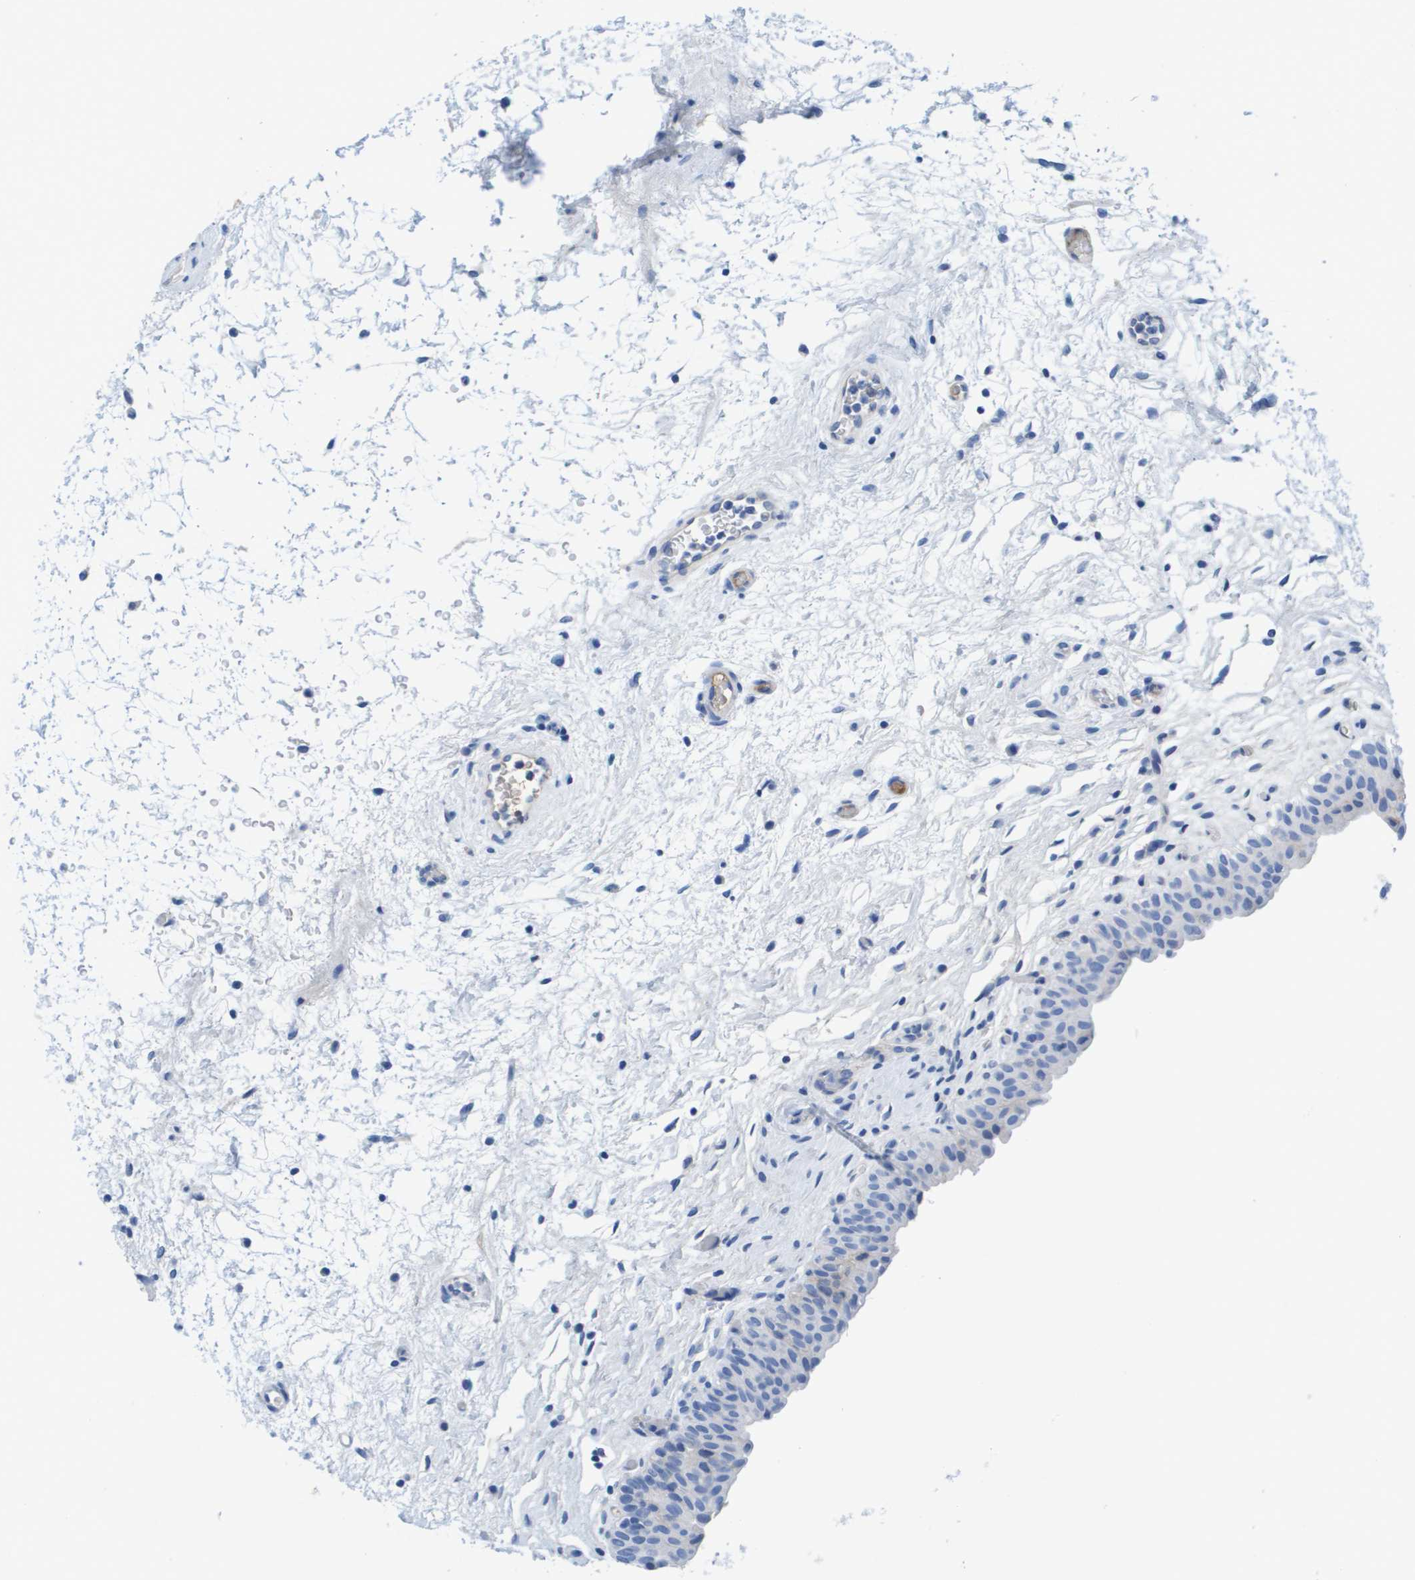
{"staining": {"intensity": "negative", "quantity": "none", "location": "none"}, "tissue": "urinary bladder", "cell_type": "Urothelial cells", "image_type": "normal", "snomed": [{"axis": "morphology", "description": "Urothelial carcinoma, High grade"}, {"axis": "topography", "description": "Urinary bladder"}], "caption": "Urothelial cells show no significant positivity in normal urinary bladder.", "gene": "APOA1", "patient": {"sex": "male", "age": 46}}